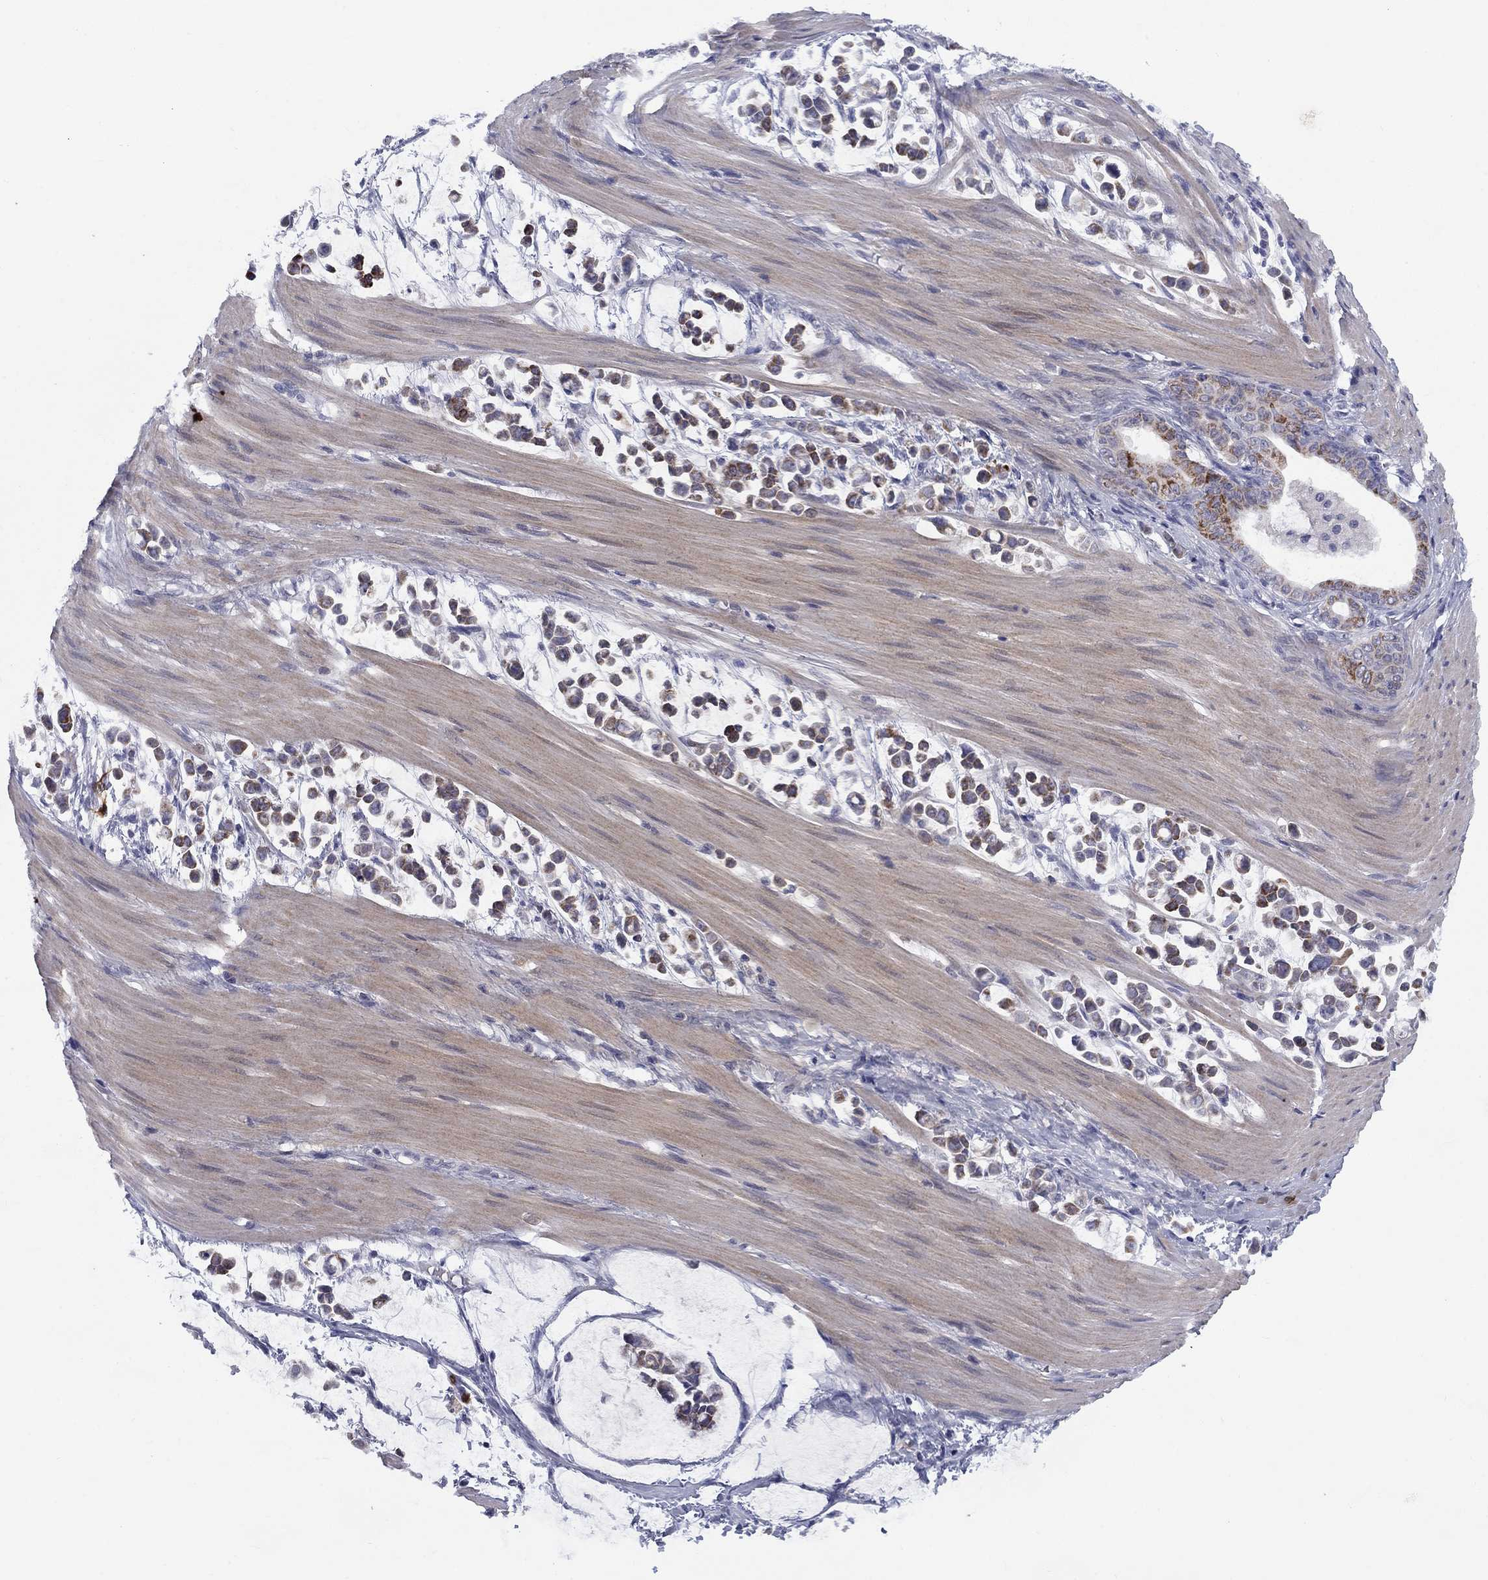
{"staining": {"intensity": "moderate", "quantity": ">75%", "location": "cytoplasmic/membranous"}, "tissue": "stomach cancer", "cell_type": "Tumor cells", "image_type": "cancer", "snomed": [{"axis": "morphology", "description": "Adenocarcinoma, NOS"}, {"axis": "topography", "description": "Stomach"}], "caption": "IHC micrograph of neoplastic tissue: human stomach adenocarcinoma stained using immunohistochemistry (IHC) demonstrates medium levels of moderate protein expression localized specifically in the cytoplasmic/membranous of tumor cells, appearing as a cytoplasmic/membranous brown color.", "gene": "CACNA1A", "patient": {"sex": "male", "age": 82}}